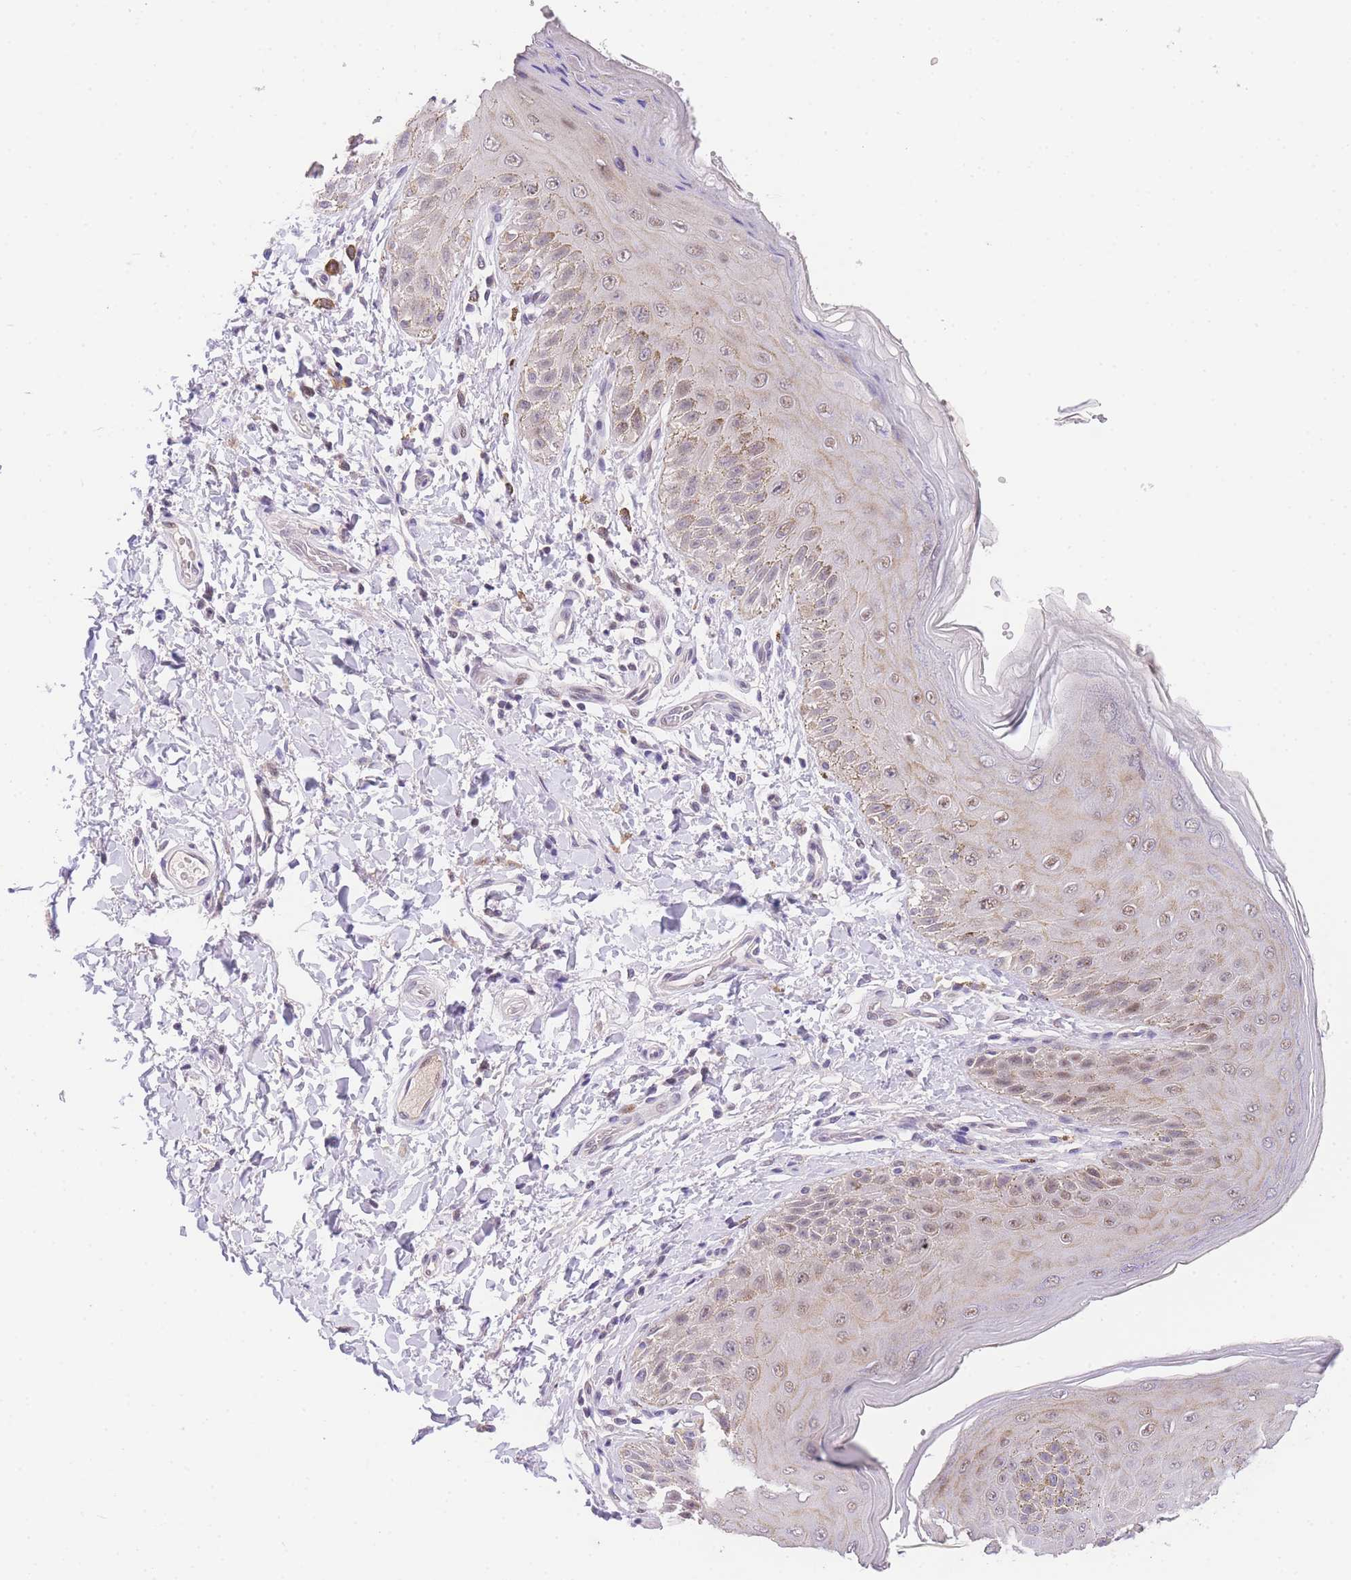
{"staining": {"intensity": "moderate", "quantity": "25%-75%", "location": "nuclear"}, "tissue": "skin", "cell_type": "Epidermal cells", "image_type": "normal", "snomed": [{"axis": "morphology", "description": "Normal tissue, NOS"}, {"axis": "topography", "description": "Anal"}], "caption": "Human skin stained with a protein marker demonstrates moderate staining in epidermal cells.", "gene": "SLC35F2", "patient": {"sex": "male", "age": 44}}